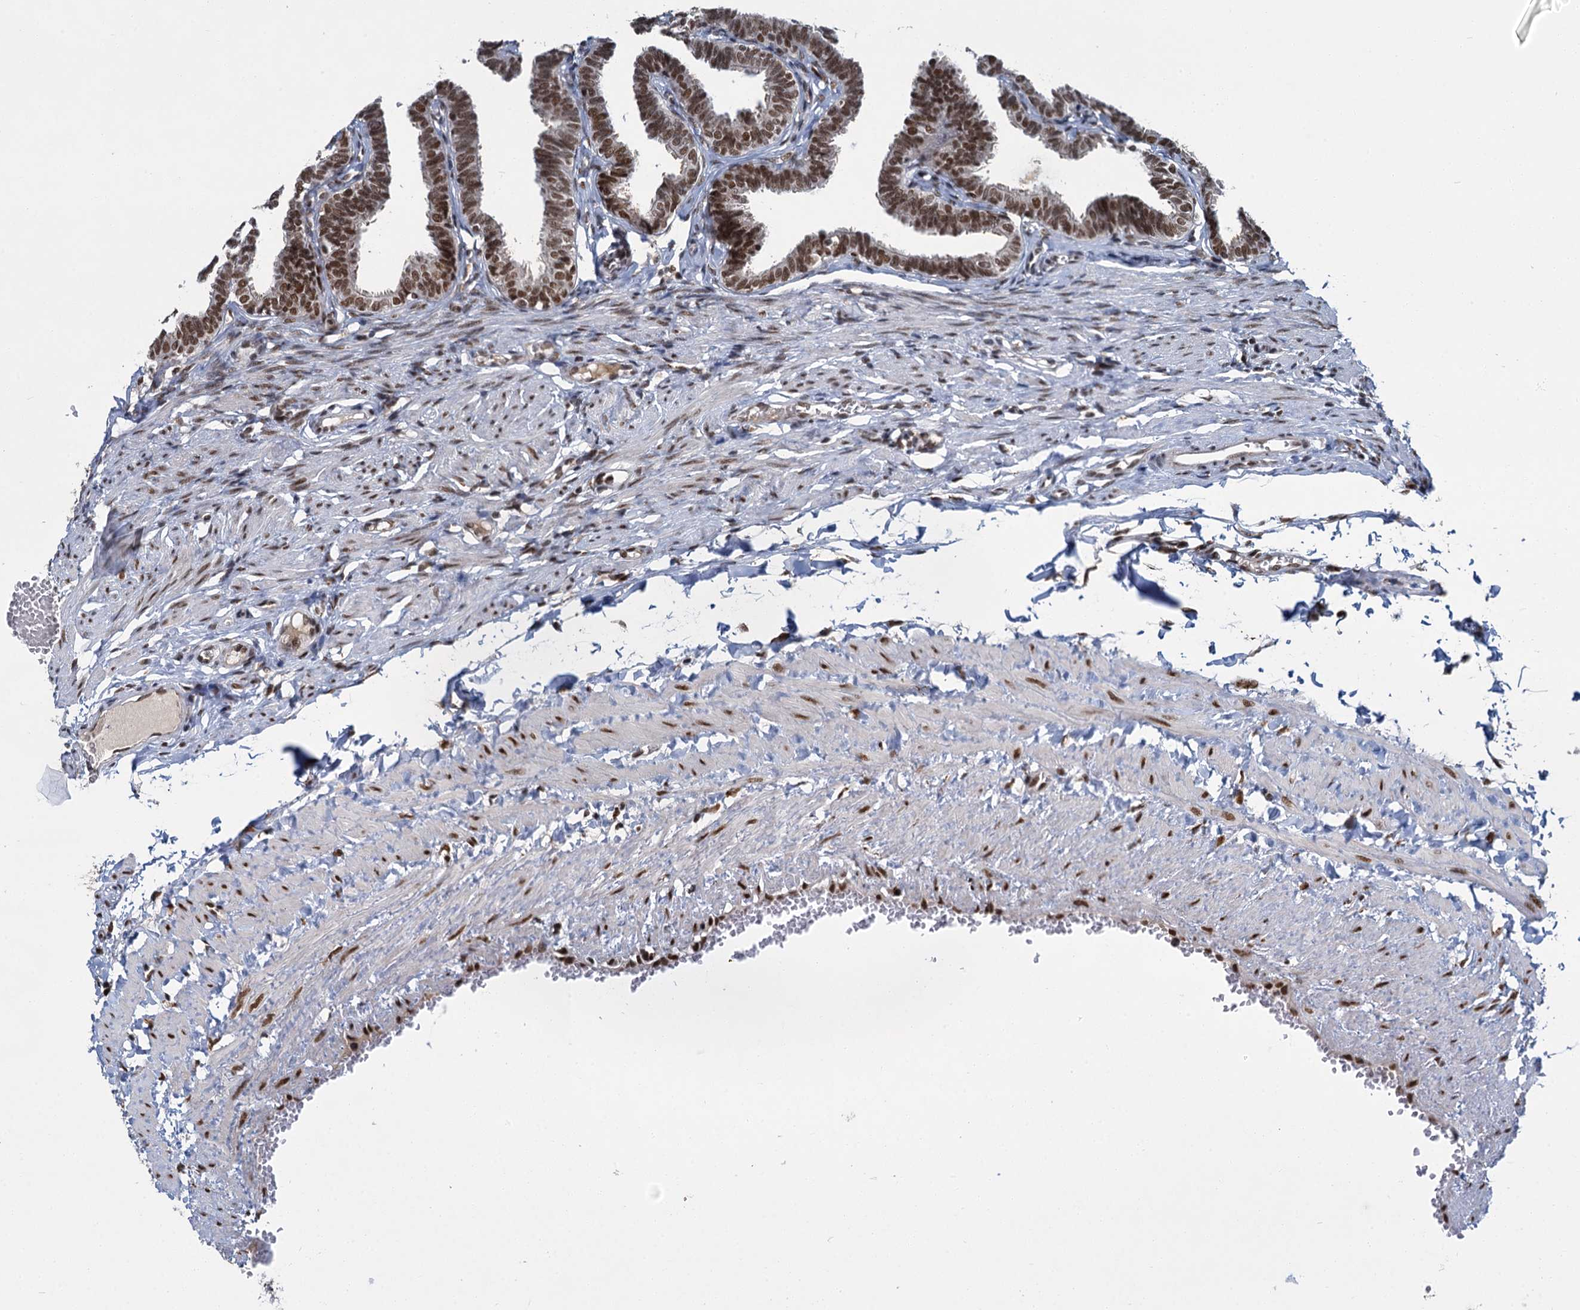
{"staining": {"intensity": "strong", "quantity": ">75%", "location": "nuclear"}, "tissue": "fallopian tube", "cell_type": "Glandular cells", "image_type": "normal", "snomed": [{"axis": "morphology", "description": "Normal tissue, NOS"}, {"axis": "topography", "description": "Fallopian tube"}, {"axis": "topography", "description": "Ovary"}], "caption": "Immunohistochemistry (DAB (3,3'-diaminobenzidine)) staining of benign human fallopian tube shows strong nuclear protein positivity in about >75% of glandular cells. Immunohistochemistry (ihc) stains the protein in brown and the nuclei are stained blue.", "gene": "PPHLN1", "patient": {"sex": "female", "age": 23}}